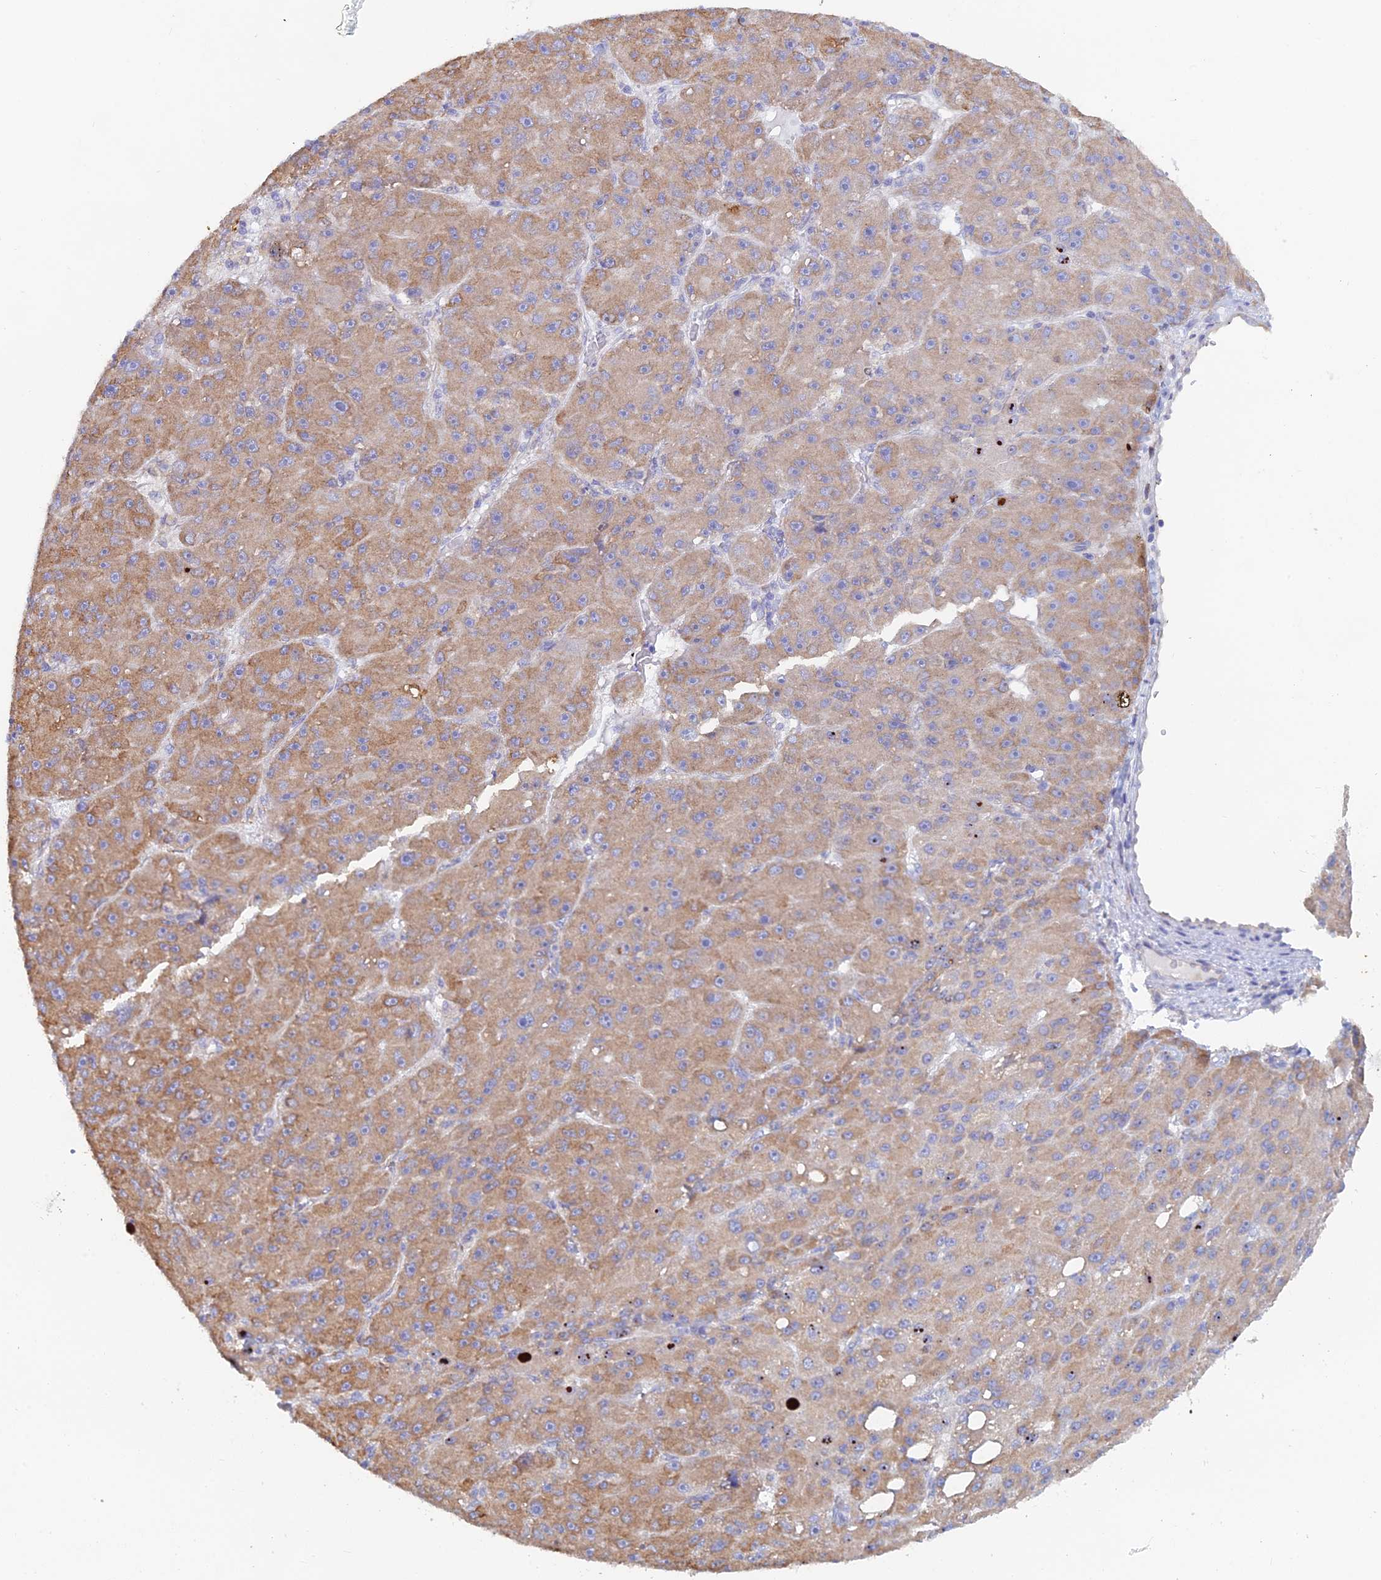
{"staining": {"intensity": "moderate", "quantity": ">75%", "location": "cytoplasmic/membranous"}, "tissue": "liver cancer", "cell_type": "Tumor cells", "image_type": "cancer", "snomed": [{"axis": "morphology", "description": "Carcinoma, Hepatocellular, NOS"}, {"axis": "topography", "description": "Liver"}], "caption": "Protein expression analysis of human liver hepatocellular carcinoma reveals moderate cytoplasmic/membranous staining in approximately >75% of tumor cells. The staining is performed using DAB (3,3'-diaminobenzidine) brown chromogen to label protein expression. The nuclei are counter-stained blue using hematoxylin.", "gene": "WDR35", "patient": {"sex": "male", "age": 67}}